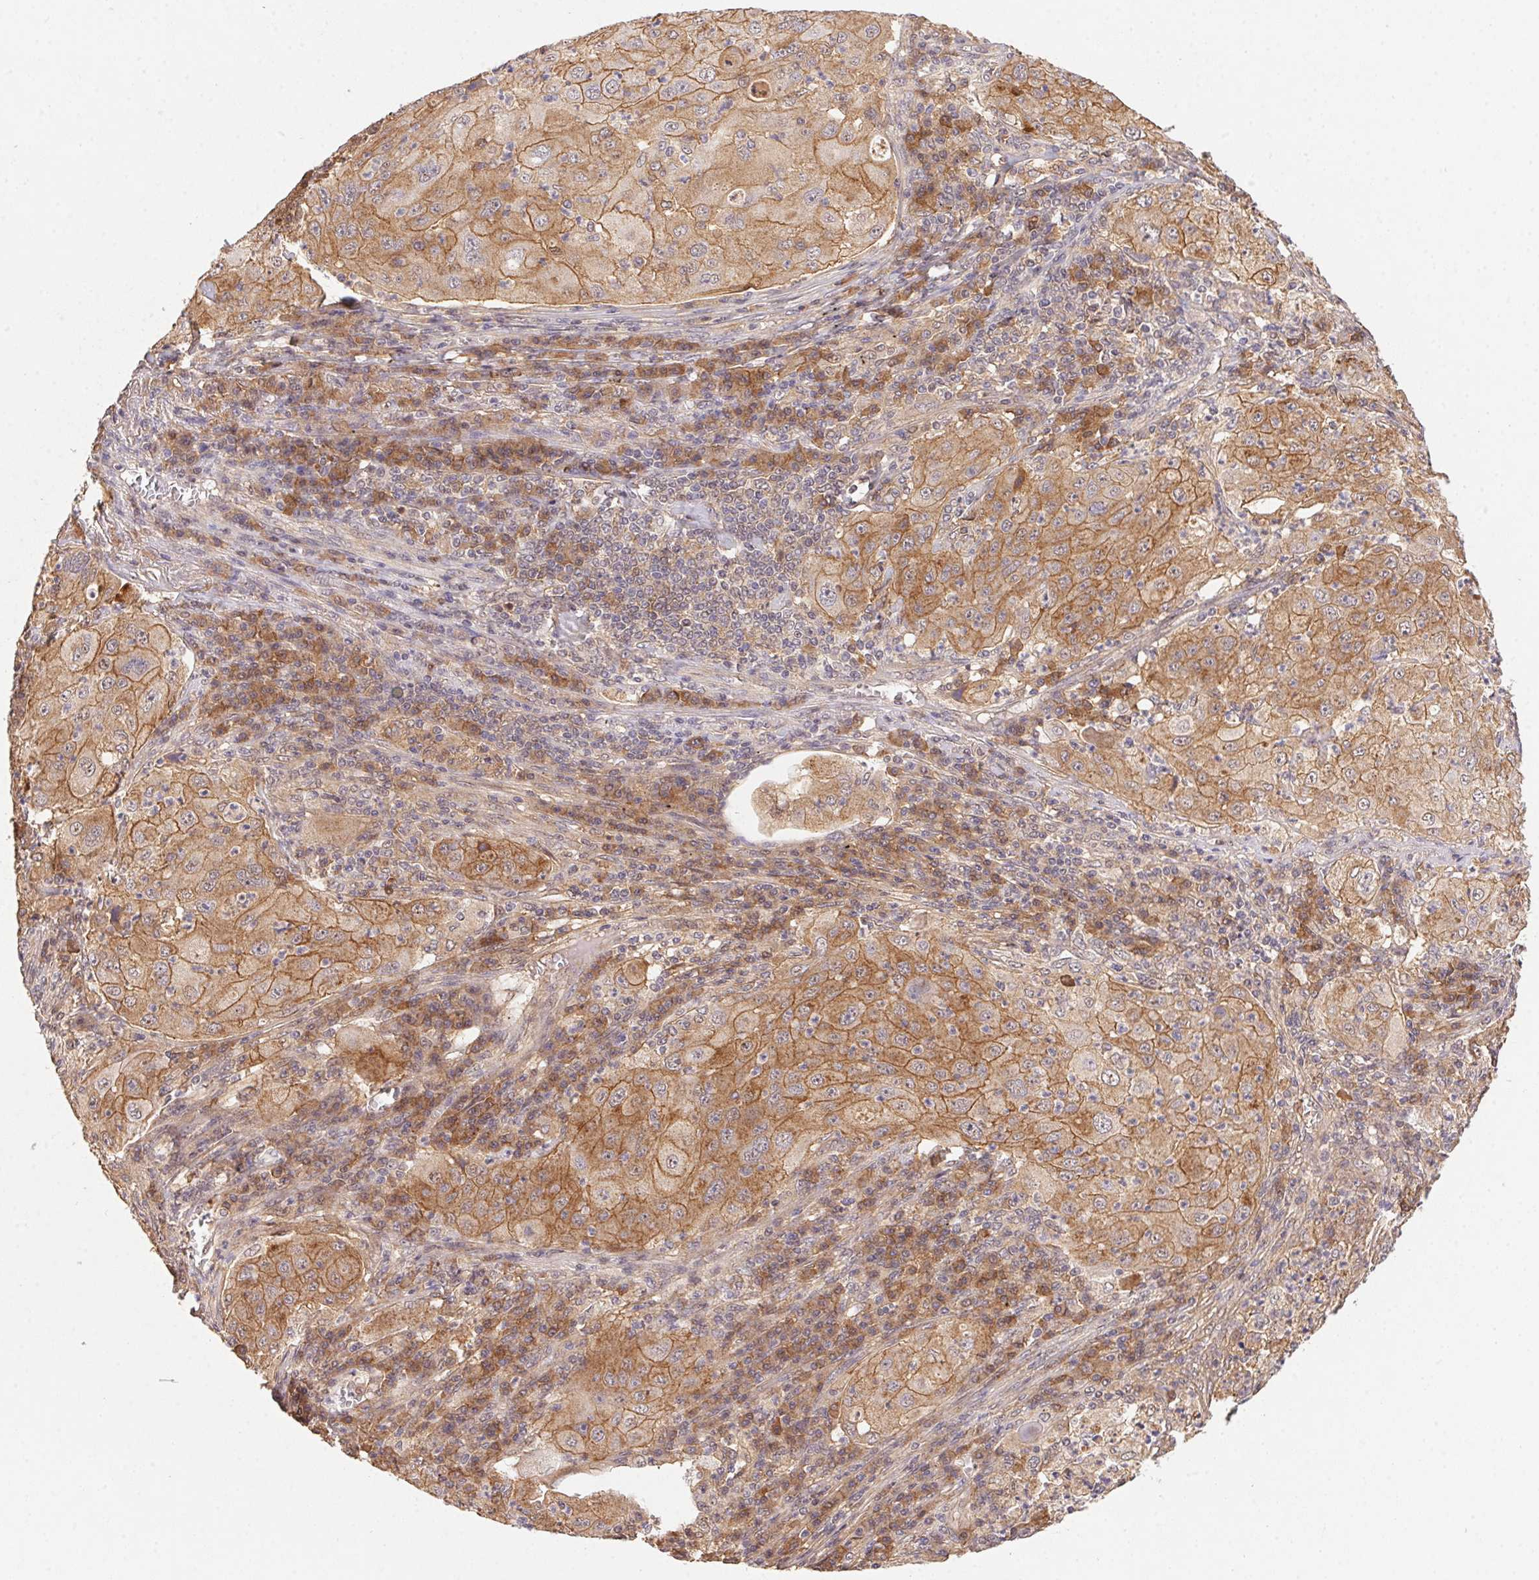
{"staining": {"intensity": "moderate", "quantity": ">75%", "location": "cytoplasmic/membranous"}, "tissue": "lung cancer", "cell_type": "Tumor cells", "image_type": "cancer", "snomed": [{"axis": "morphology", "description": "Squamous cell carcinoma, NOS"}, {"axis": "topography", "description": "Lung"}], "caption": "Brown immunohistochemical staining in lung cancer (squamous cell carcinoma) displays moderate cytoplasmic/membranous expression in approximately >75% of tumor cells.", "gene": "SLC52A2", "patient": {"sex": "female", "age": 59}}